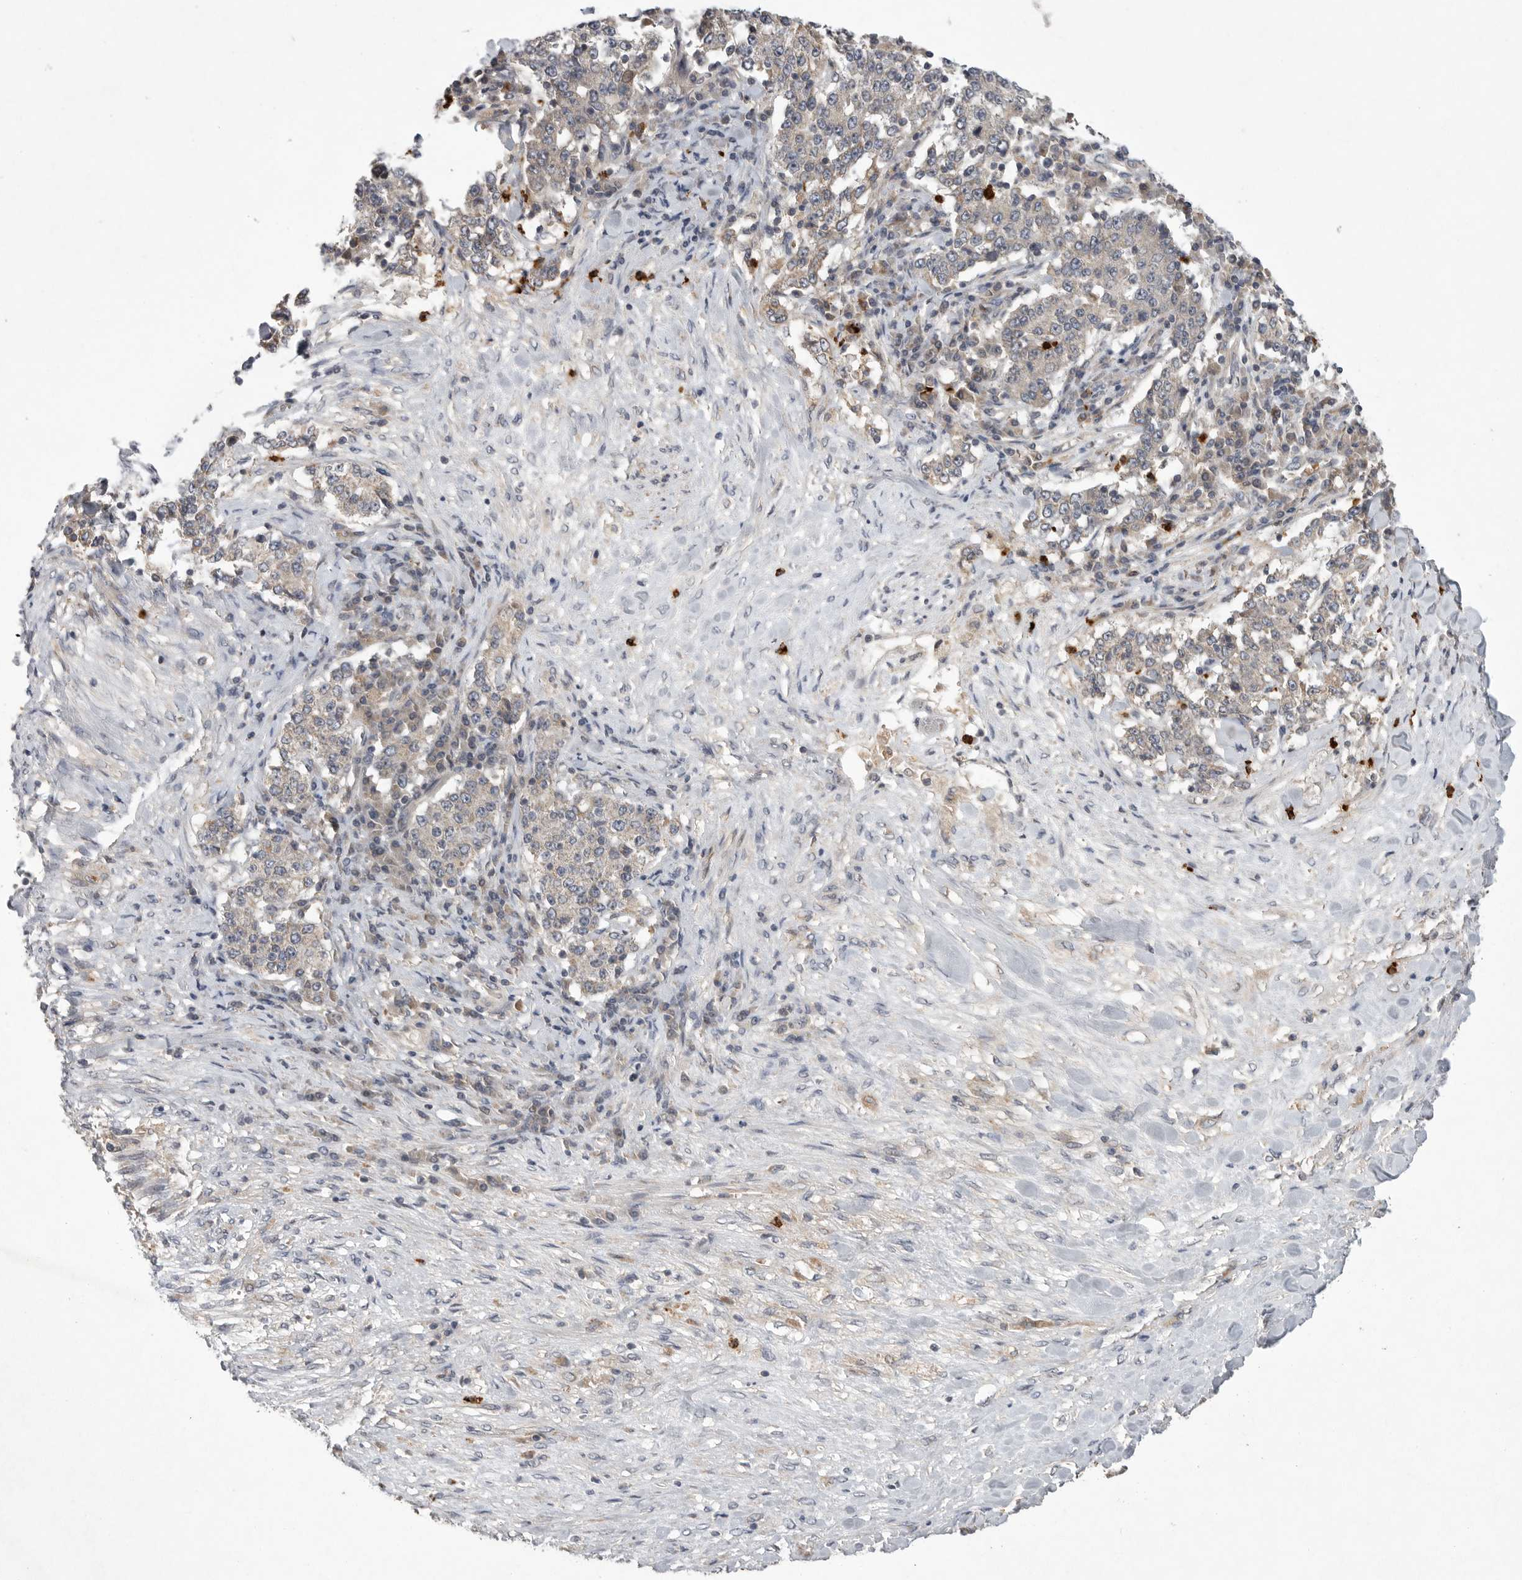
{"staining": {"intensity": "weak", "quantity": "<25%", "location": "cytoplasmic/membranous"}, "tissue": "stomach cancer", "cell_type": "Tumor cells", "image_type": "cancer", "snomed": [{"axis": "morphology", "description": "Adenocarcinoma, NOS"}, {"axis": "topography", "description": "Stomach"}], "caption": "Image shows no significant protein expression in tumor cells of stomach adenocarcinoma. (DAB immunohistochemistry (IHC) visualized using brightfield microscopy, high magnification).", "gene": "UBE3D", "patient": {"sex": "male", "age": 59}}